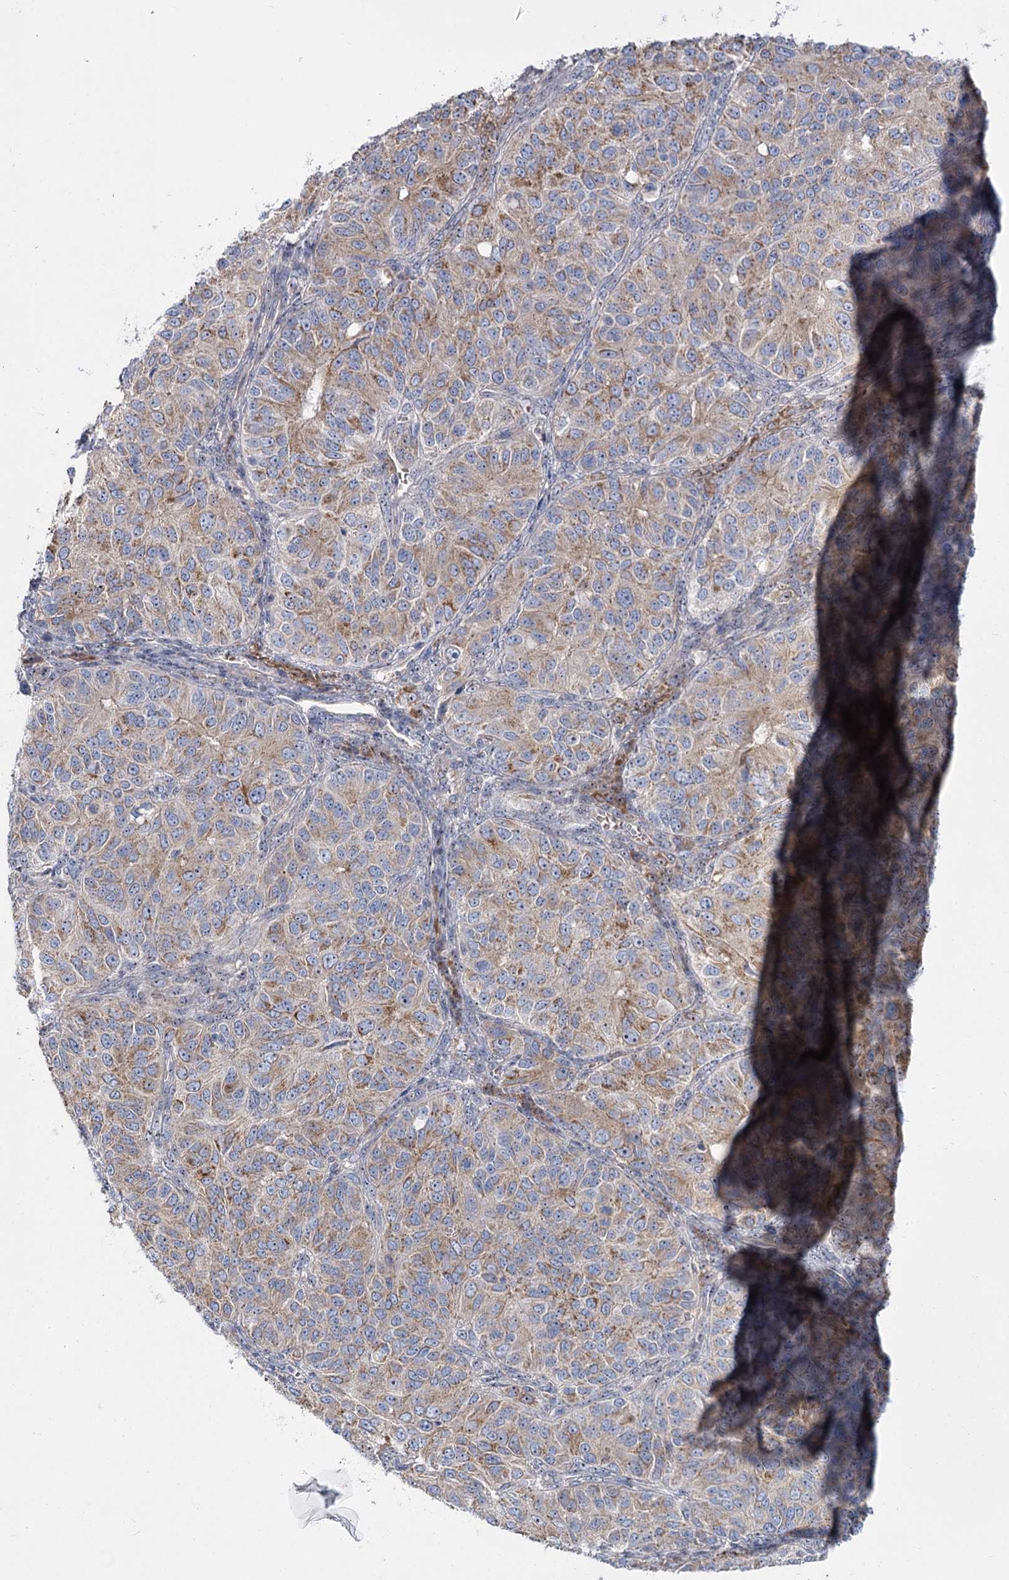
{"staining": {"intensity": "weak", "quantity": ">75%", "location": "cytoplasmic/membranous"}, "tissue": "ovarian cancer", "cell_type": "Tumor cells", "image_type": "cancer", "snomed": [{"axis": "morphology", "description": "Carcinoma, endometroid"}, {"axis": "topography", "description": "Ovary"}], "caption": "Ovarian cancer was stained to show a protein in brown. There is low levels of weak cytoplasmic/membranous positivity in approximately >75% of tumor cells.", "gene": "SUOX", "patient": {"sex": "female", "age": 51}}